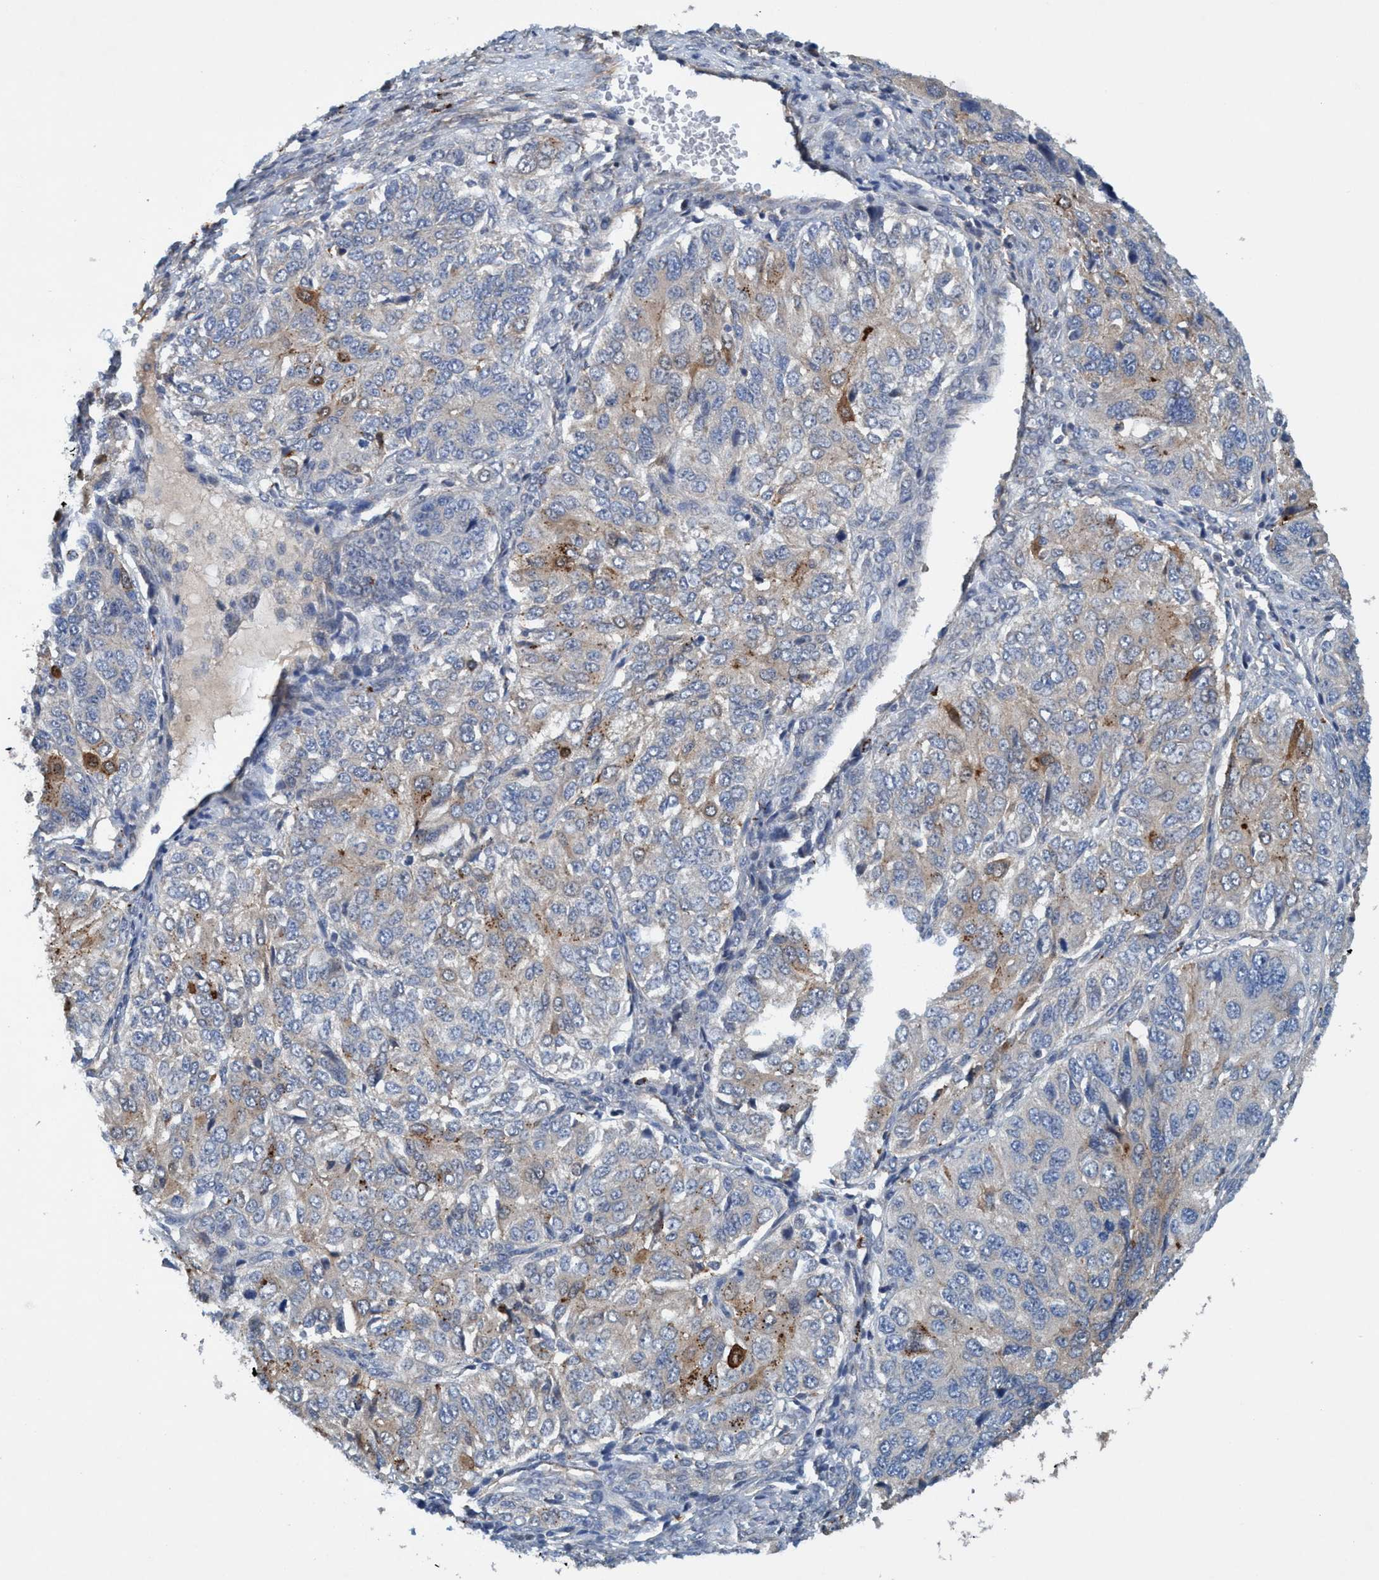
{"staining": {"intensity": "moderate", "quantity": "<25%", "location": "cytoplasmic/membranous"}, "tissue": "ovarian cancer", "cell_type": "Tumor cells", "image_type": "cancer", "snomed": [{"axis": "morphology", "description": "Carcinoma, endometroid"}, {"axis": "topography", "description": "Ovary"}], "caption": "Endometroid carcinoma (ovarian) stained for a protein reveals moderate cytoplasmic/membranous positivity in tumor cells.", "gene": "TRIM65", "patient": {"sex": "female", "age": 51}}